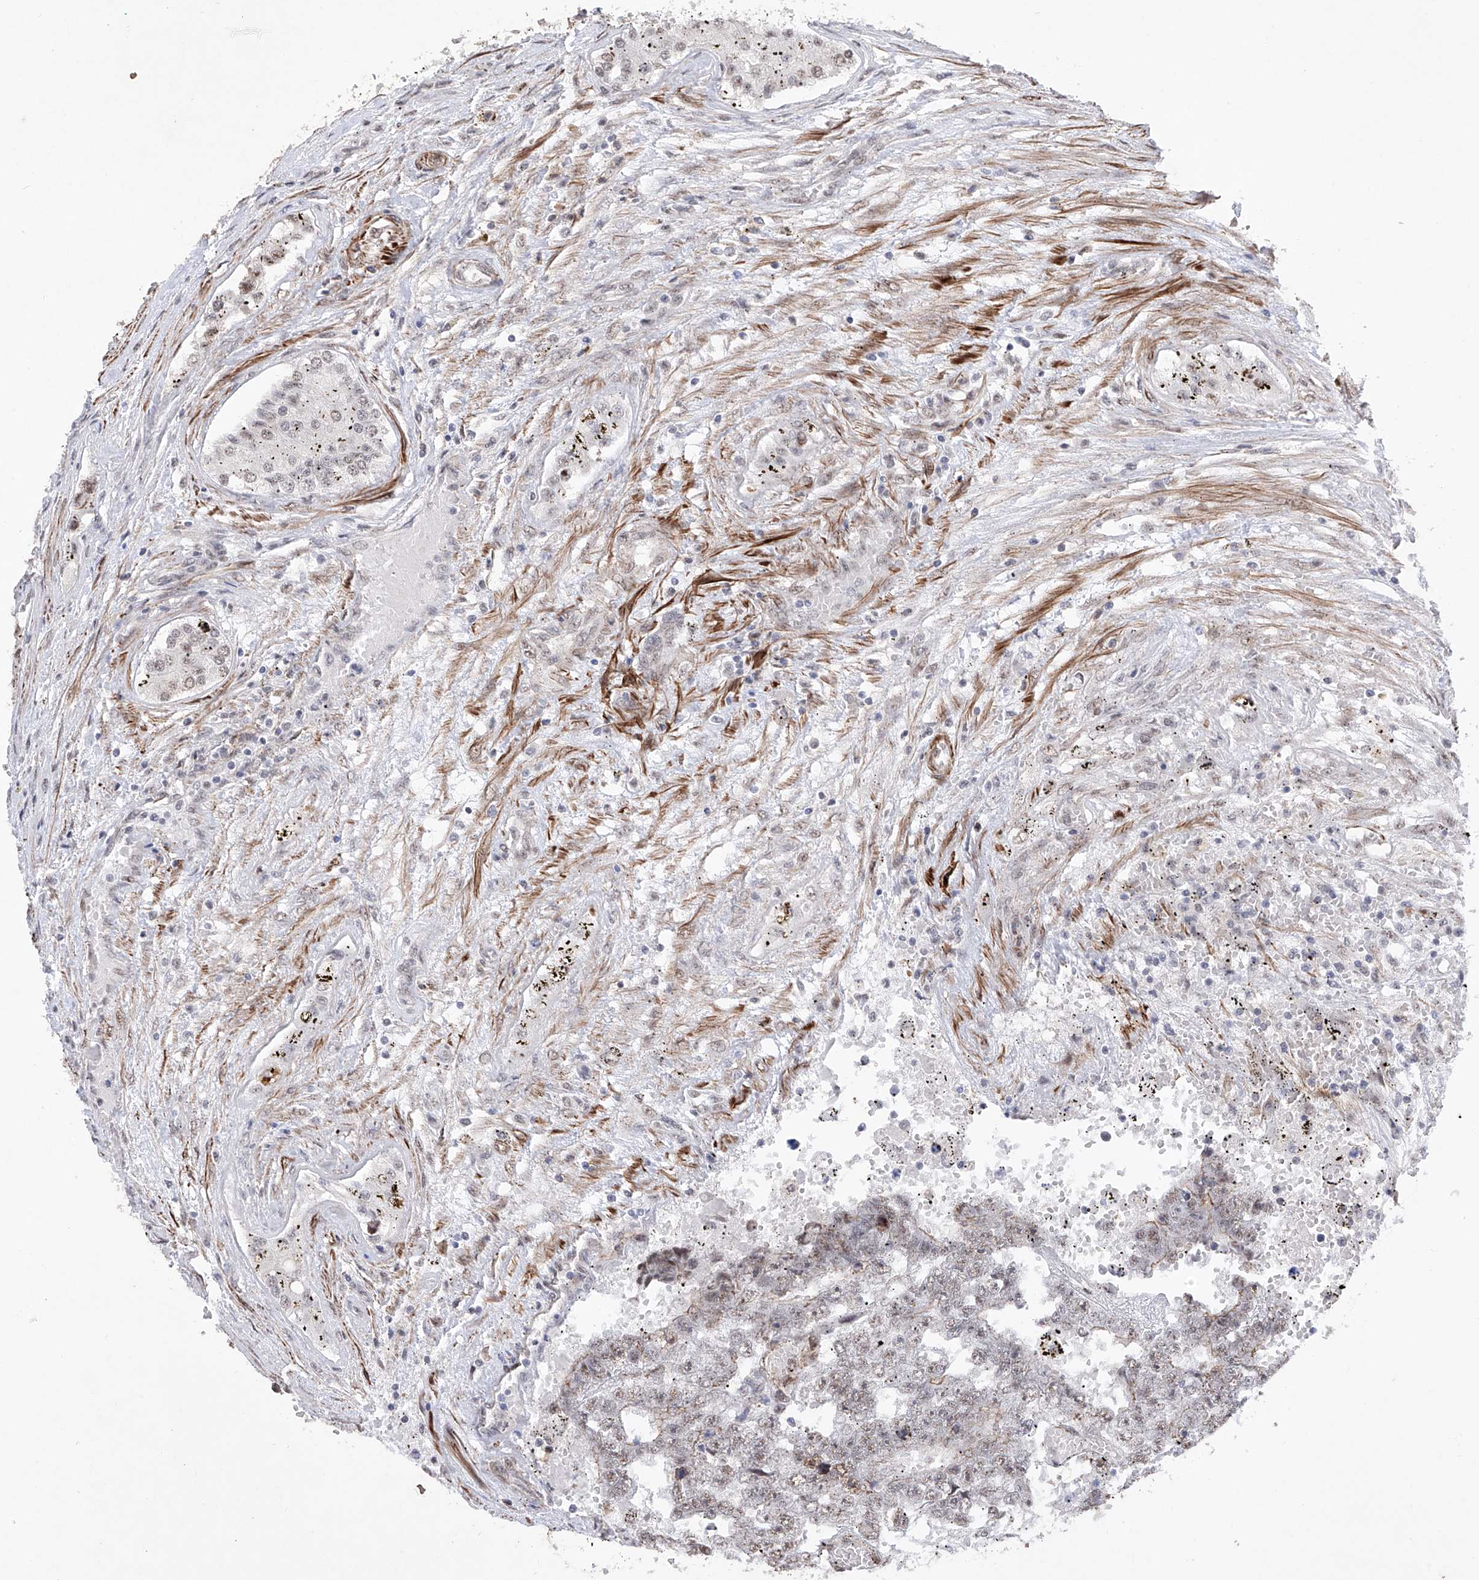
{"staining": {"intensity": "negative", "quantity": "none", "location": "none"}, "tissue": "testis cancer", "cell_type": "Tumor cells", "image_type": "cancer", "snomed": [{"axis": "morphology", "description": "Carcinoma, Embryonal, NOS"}, {"axis": "topography", "description": "Testis"}], "caption": "The histopathology image displays no significant positivity in tumor cells of testis cancer (embryonal carcinoma).", "gene": "NFATC4", "patient": {"sex": "male", "age": 25}}